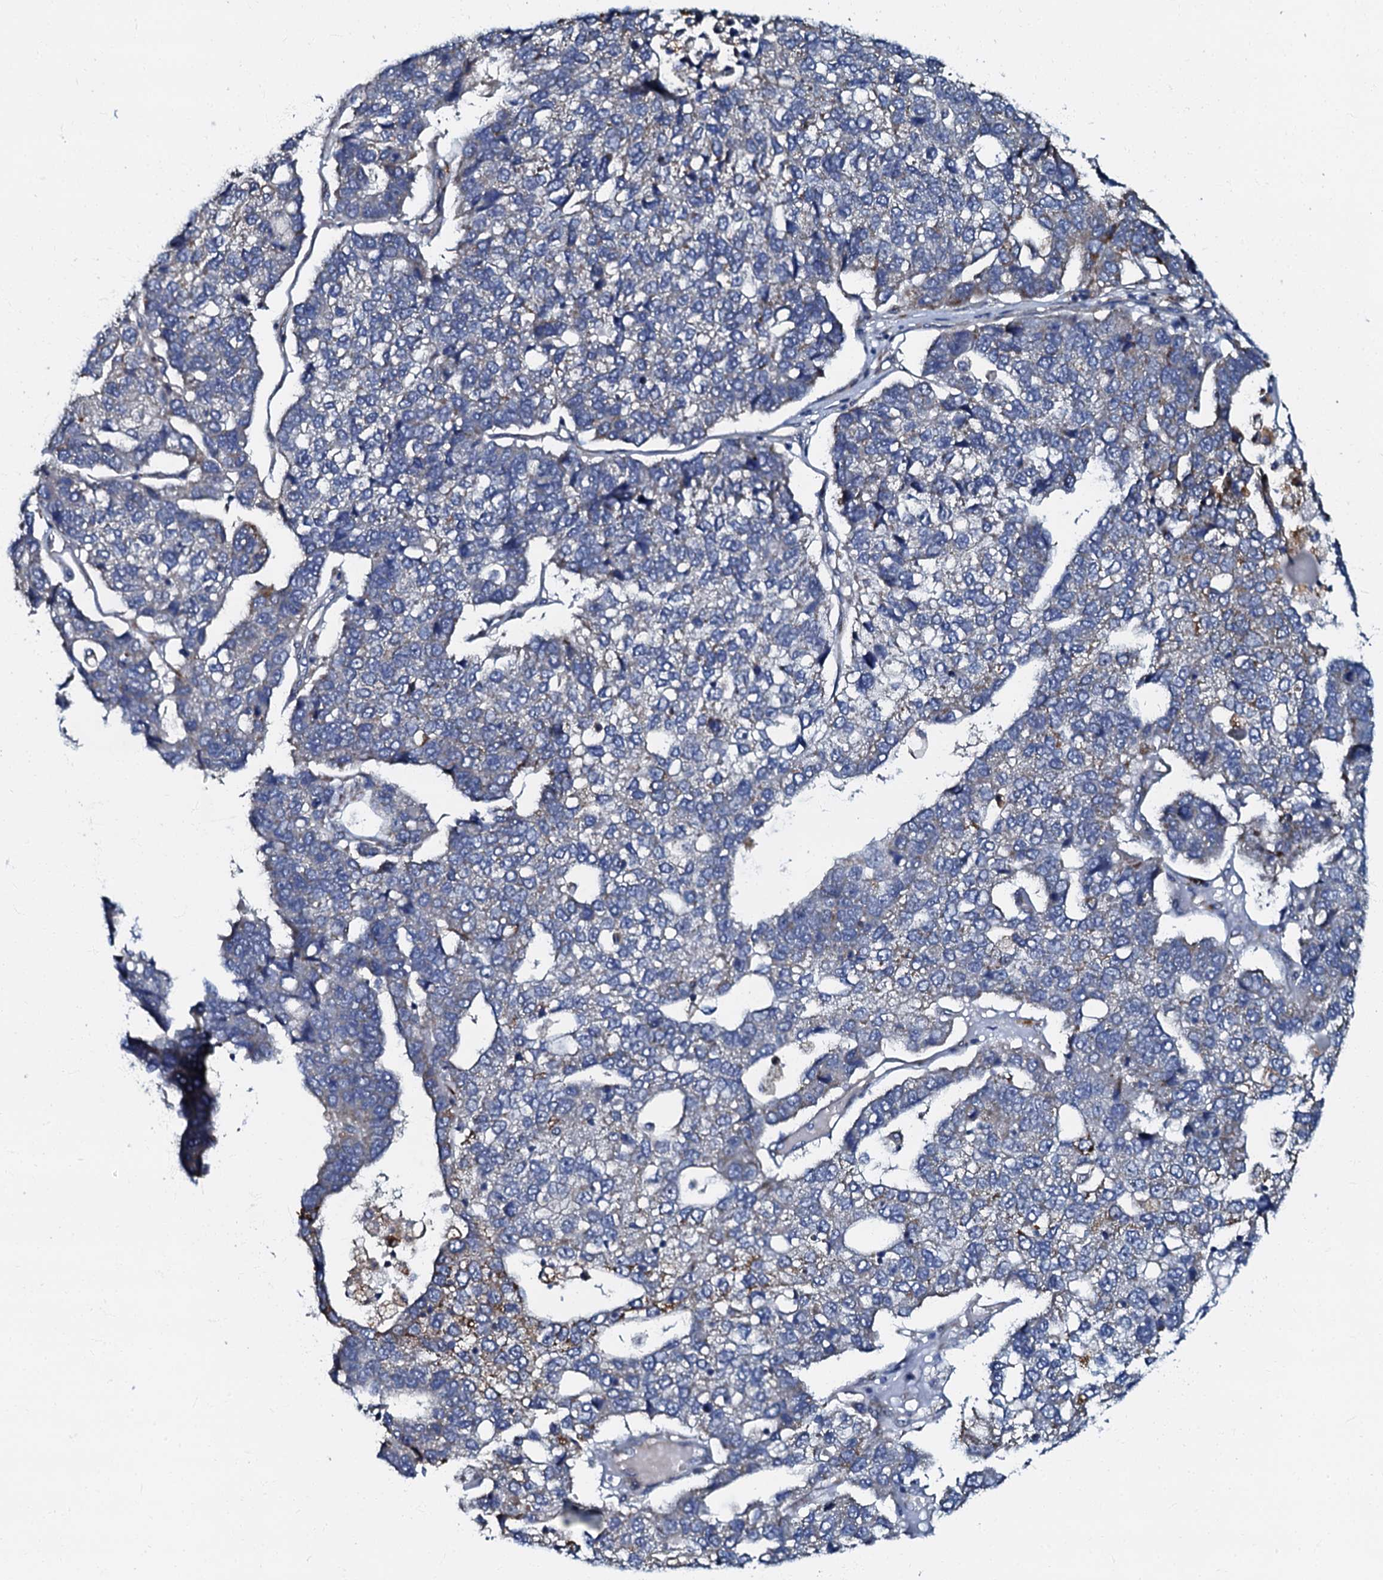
{"staining": {"intensity": "weak", "quantity": "<25%", "location": "cytoplasmic/membranous"}, "tissue": "pancreatic cancer", "cell_type": "Tumor cells", "image_type": "cancer", "snomed": [{"axis": "morphology", "description": "Adenocarcinoma, NOS"}, {"axis": "topography", "description": "Pancreas"}], "caption": "This is an immunohistochemistry (IHC) image of human pancreatic cancer (adenocarcinoma). There is no positivity in tumor cells.", "gene": "OLAH", "patient": {"sex": "female", "age": 61}}